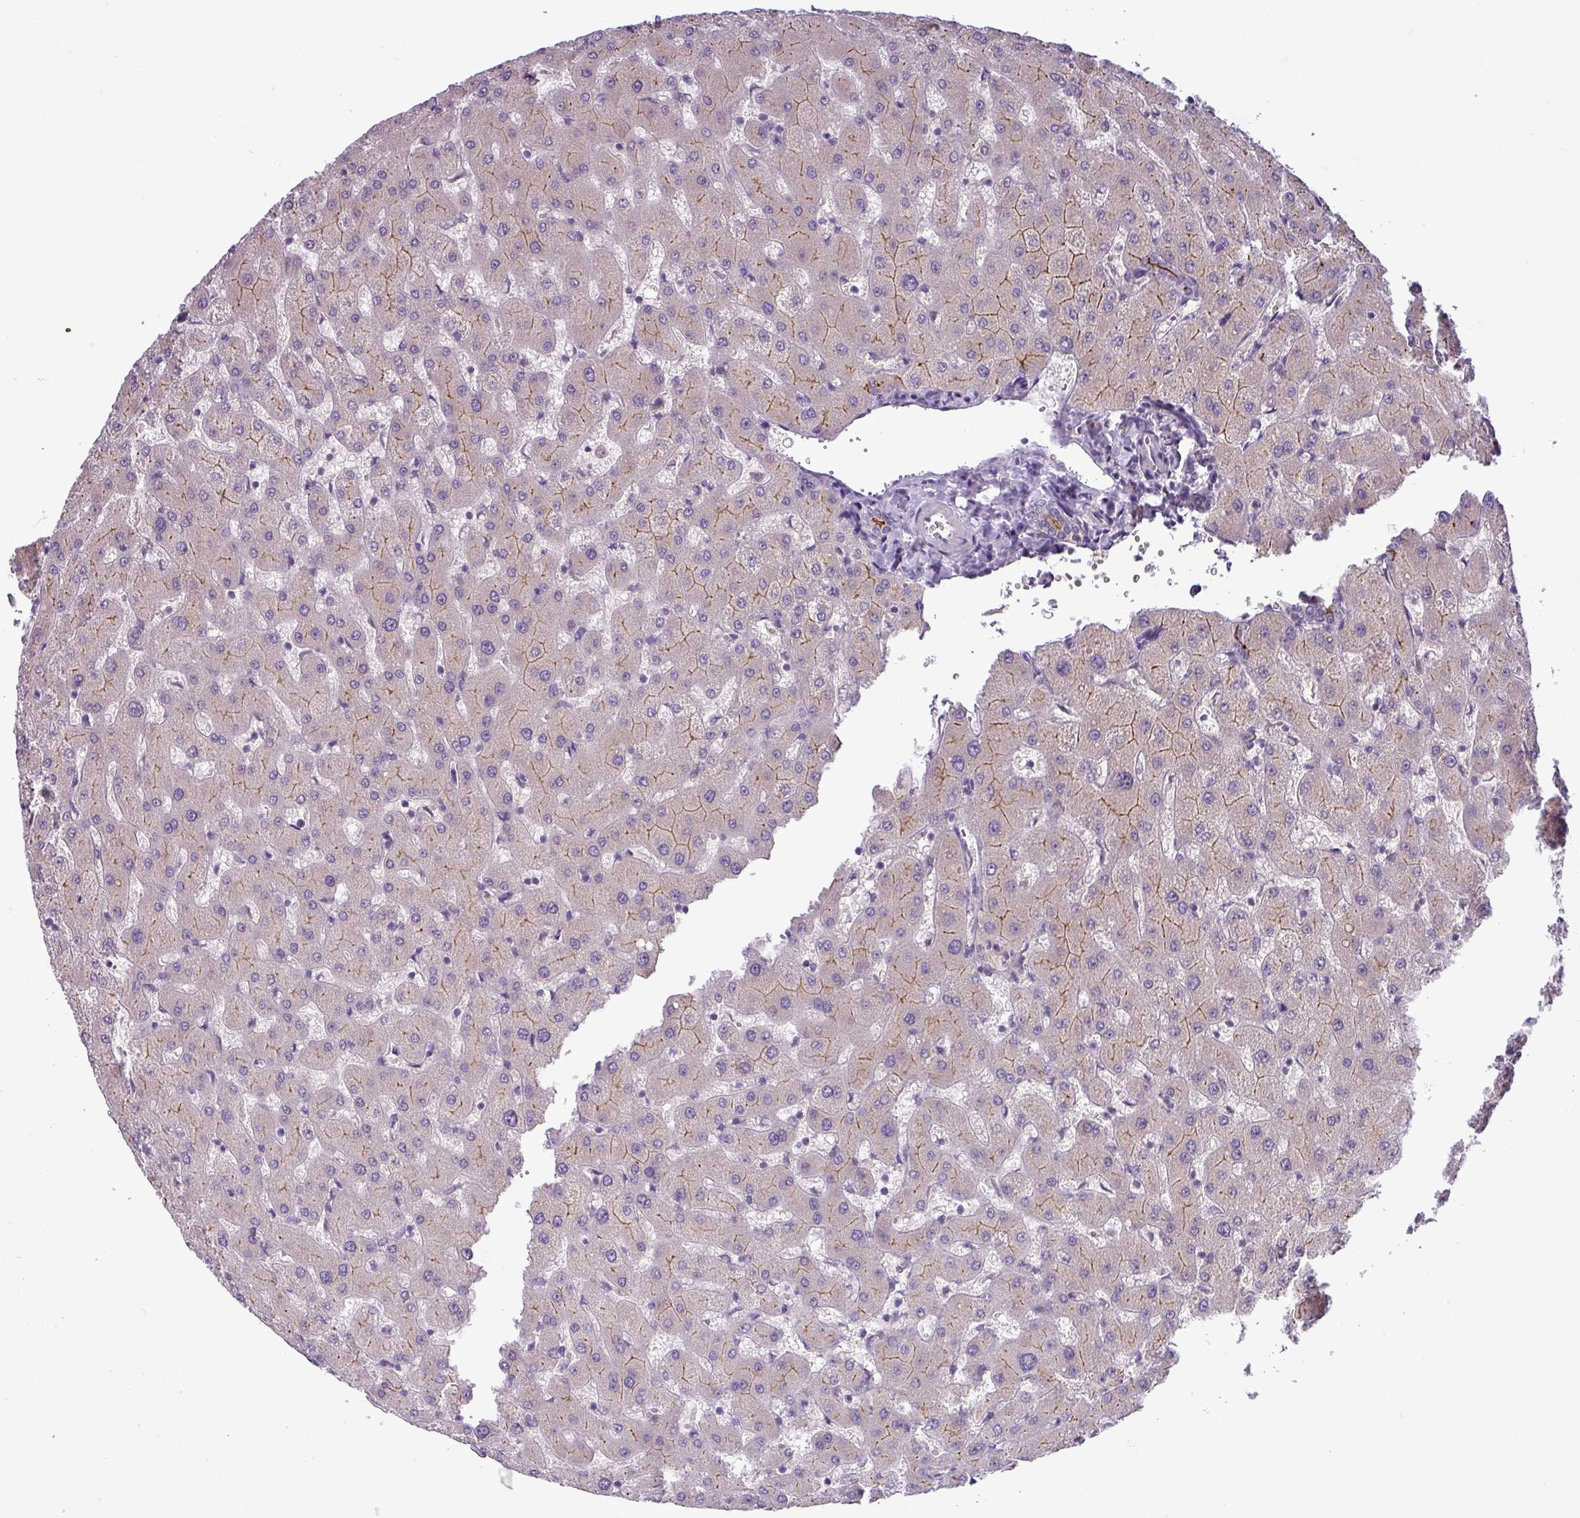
{"staining": {"intensity": "moderate", "quantity": "<25%", "location": "cytoplasmic/membranous"}, "tissue": "liver", "cell_type": "Cholangiocytes", "image_type": "normal", "snomed": [{"axis": "morphology", "description": "Normal tissue, NOS"}, {"axis": "topography", "description": "Liver"}], "caption": "IHC (DAB) staining of unremarkable liver displays moderate cytoplasmic/membranous protein positivity in approximately <25% of cholangiocytes.", "gene": "TMEM62", "patient": {"sex": "female", "age": 63}}